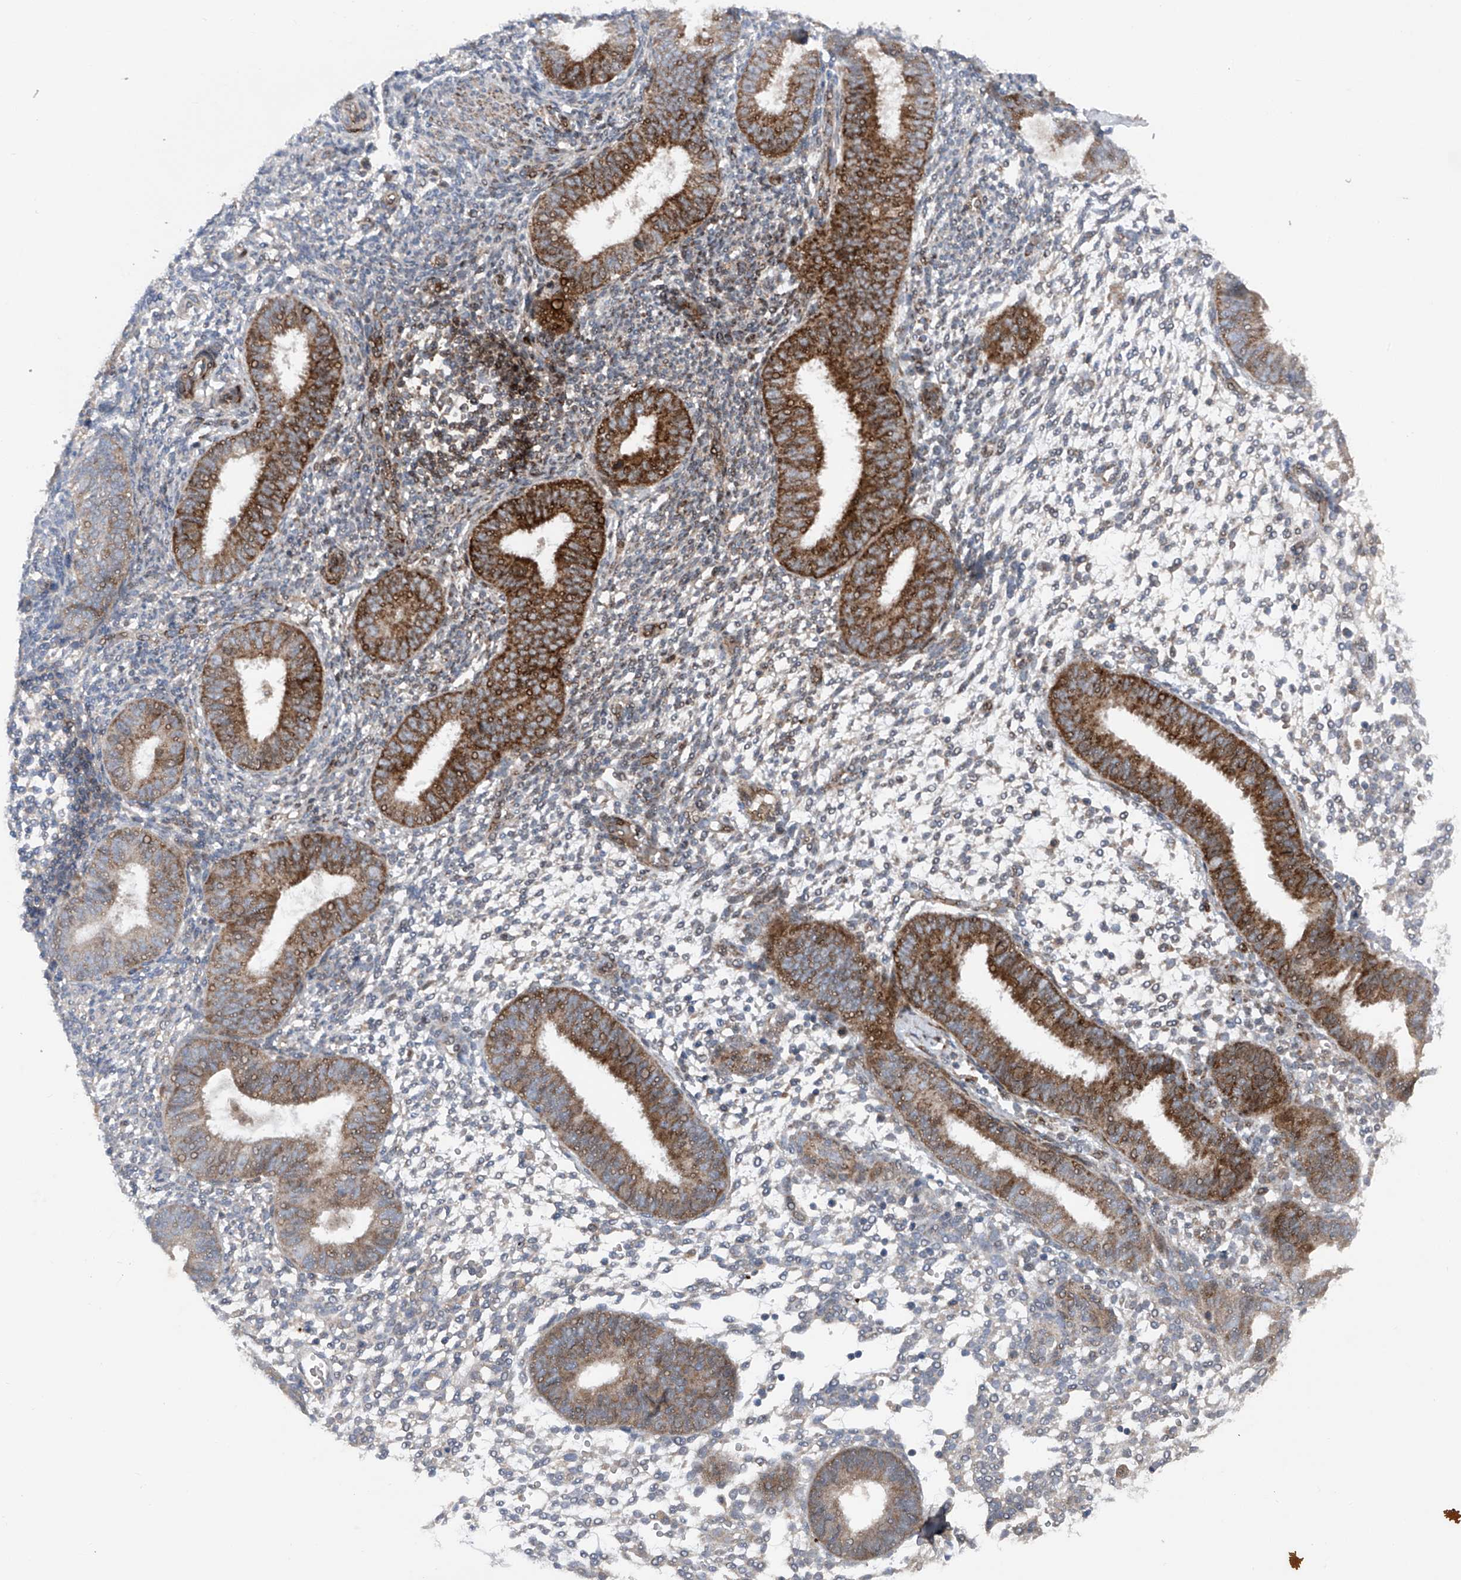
{"staining": {"intensity": "weak", "quantity": "<25%", "location": "cytoplasmic/membranous"}, "tissue": "endometrium", "cell_type": "Cells in endometrial stroma", "image_type": "normal", "snomed": [{"axis": "morphology", "description": "Normal tissue, NOS"}, {"axis": "topography", "description": "Uterus"}, {"axis": "topography", "description": "Endometrium"}], "caption": "This is a image of immunohistochemistry (IHC) staining of benign endometrium, which shows no staining in cells in endometrial stroma.", "gene": "DAD1", "patient": {"sex": "female", "age": 48}}